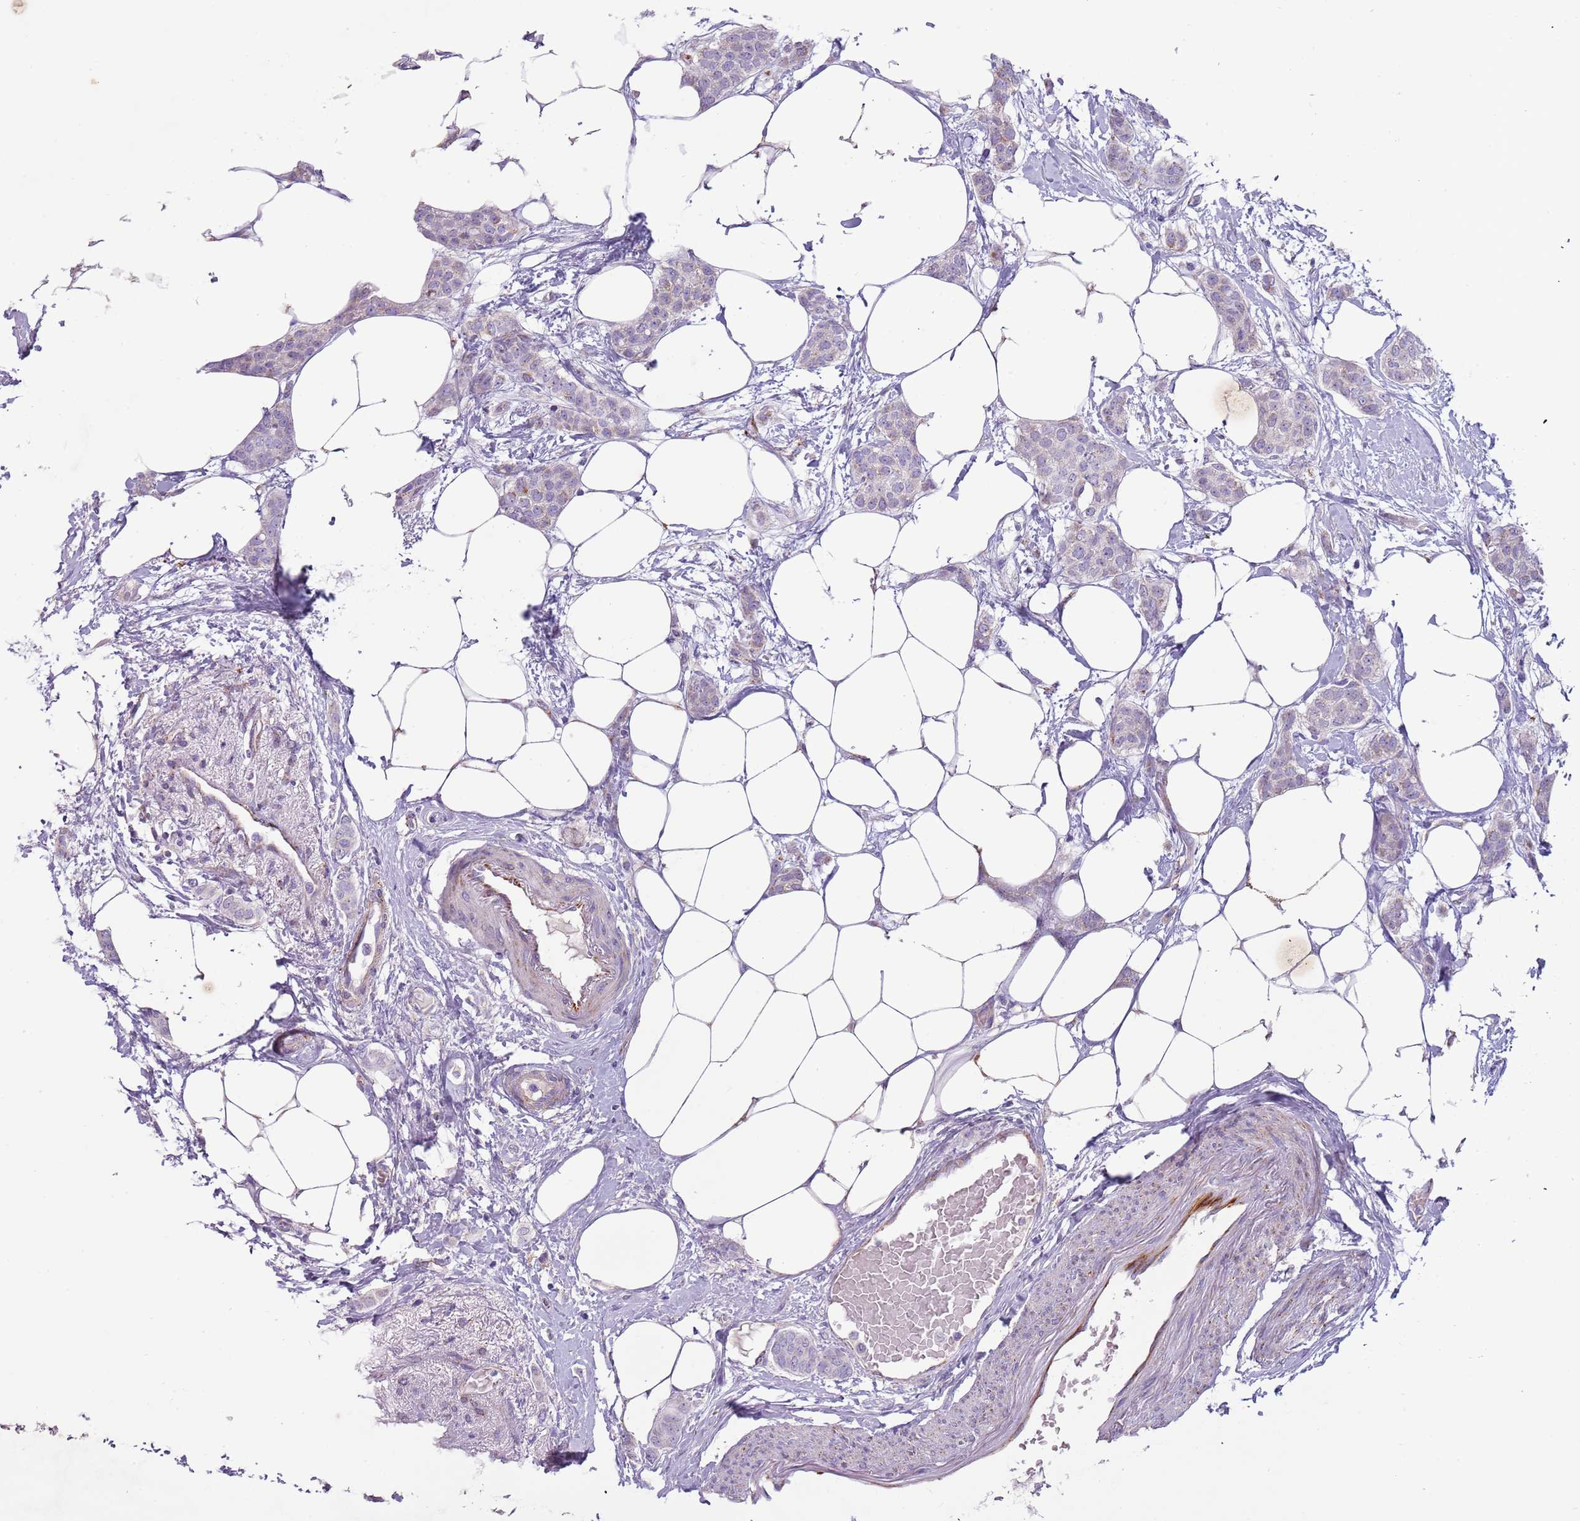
{"staining": {"intensity": "negative", "quantity": "none", "location": "none"}, "tissue": "breast cancer", "cell_type": "Tumor cells", "image_type": "cancer", "snomed": [{"axis": "morphology", "description": "Duct carcinoma"}, {"axis": "topography", "description": "Breast"}], "caption": "Immunohistochemical staining of human breast invasive ductal carcinoma reveals no significant staining in tumor cells.", "gene": "RNF222", "patient": {"sex": "female", "age": 72}}